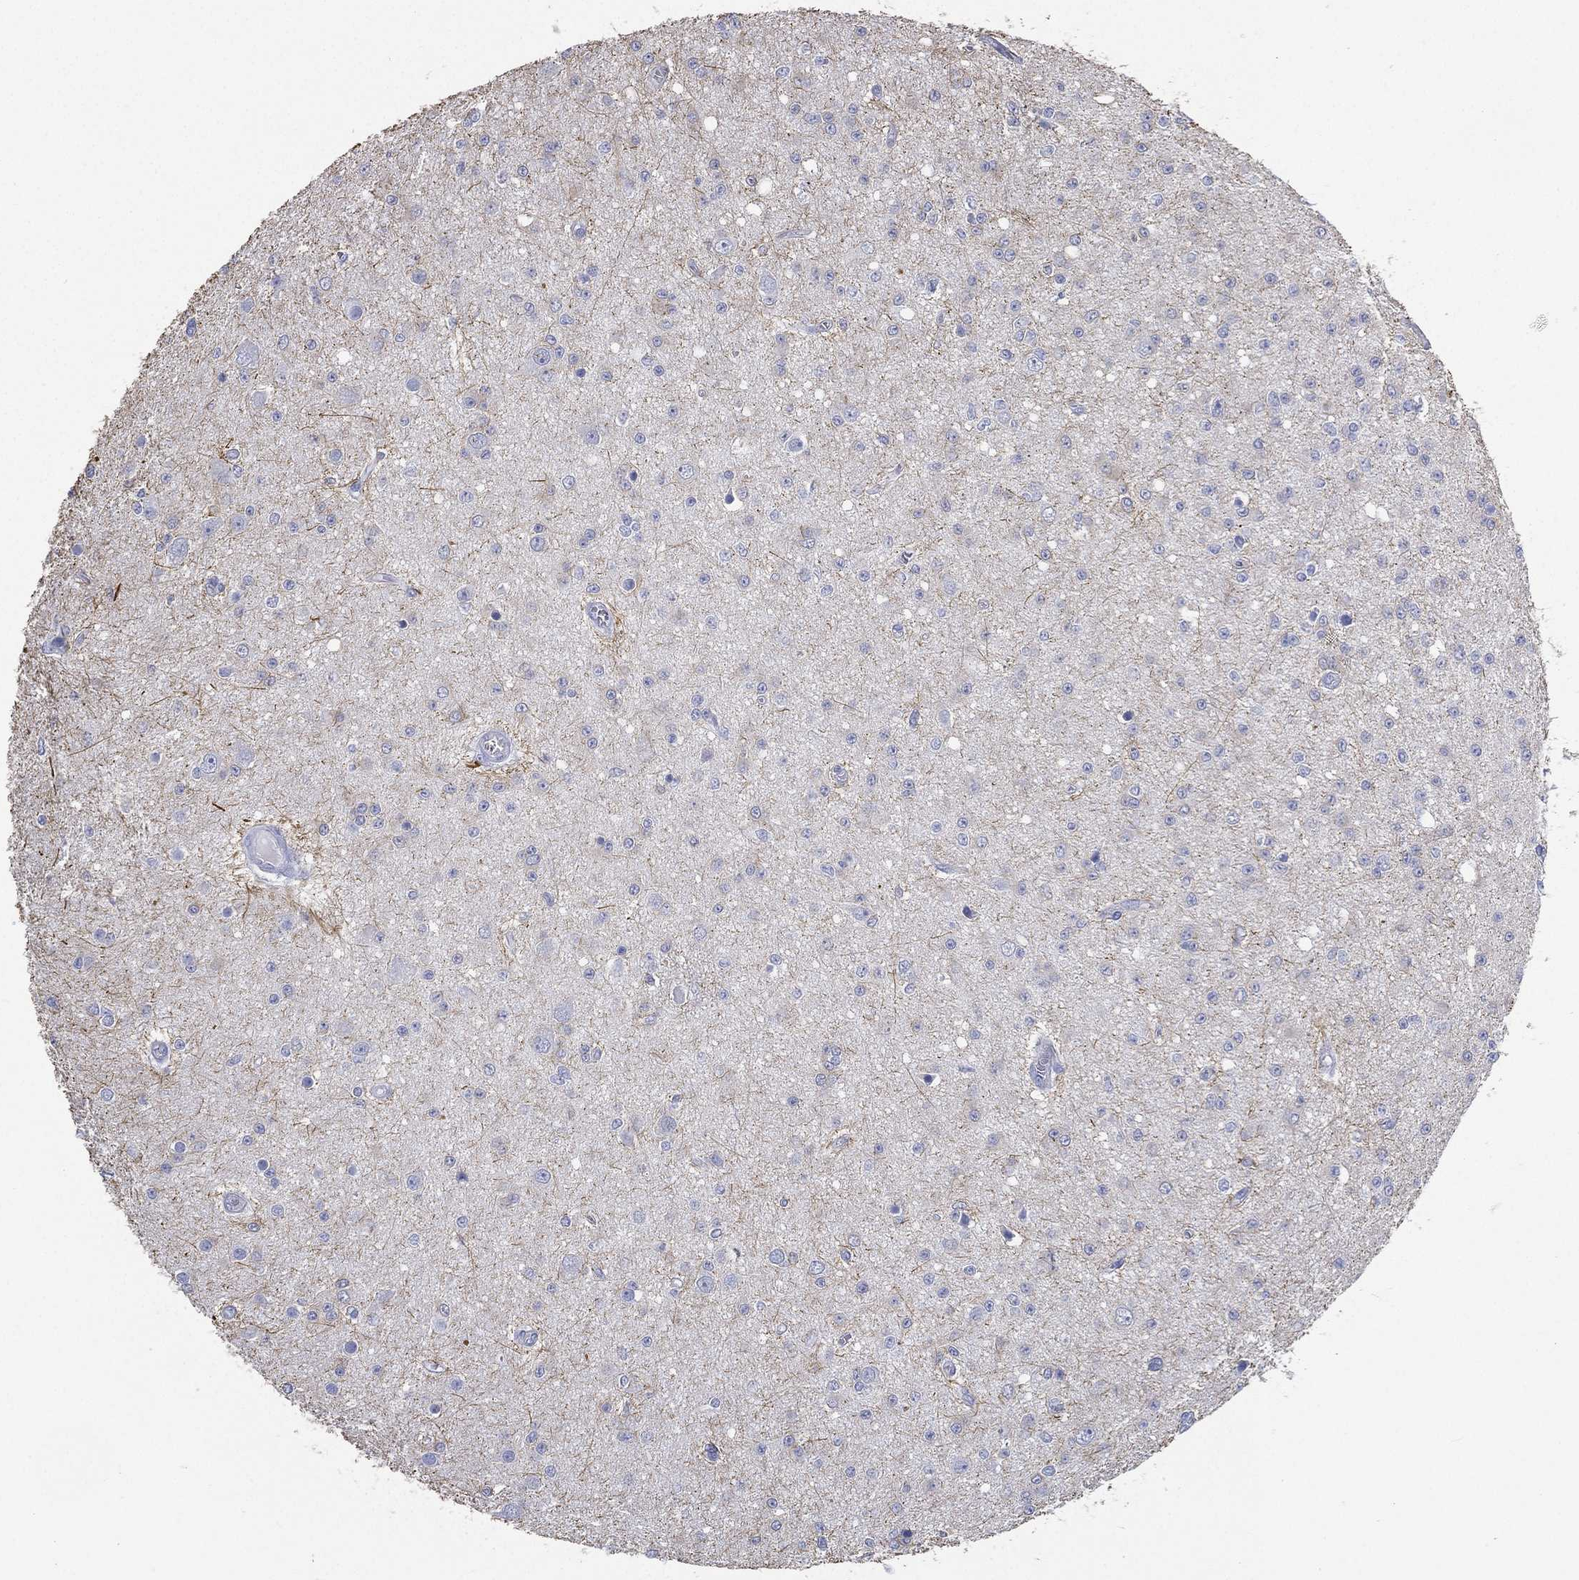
{"staining": {"intensity": "negative", "quantity": "none", "location": "none"}, "tissue": "glioma", "cell_type": "Tumor cells", "image_type": "cancer", "snomed": [{"axis": "morphology", "description": "Glioma, malignant, Low grade"}, {"axis": "topography", "description": "Brain"}], "caption": "An immunohistochemistry (IHC) micrograph of malignant low-grade glioma is shown. There is no staining in tumor cells of malignant low-grade glioma. The staining is performed using DAB (3,3'-diaminobenzidine) brown chromogen with nuclei counter-stained in using hematoxylin.", "gene": "FMO1", "patient": {"sex": "female", "age": 45}}